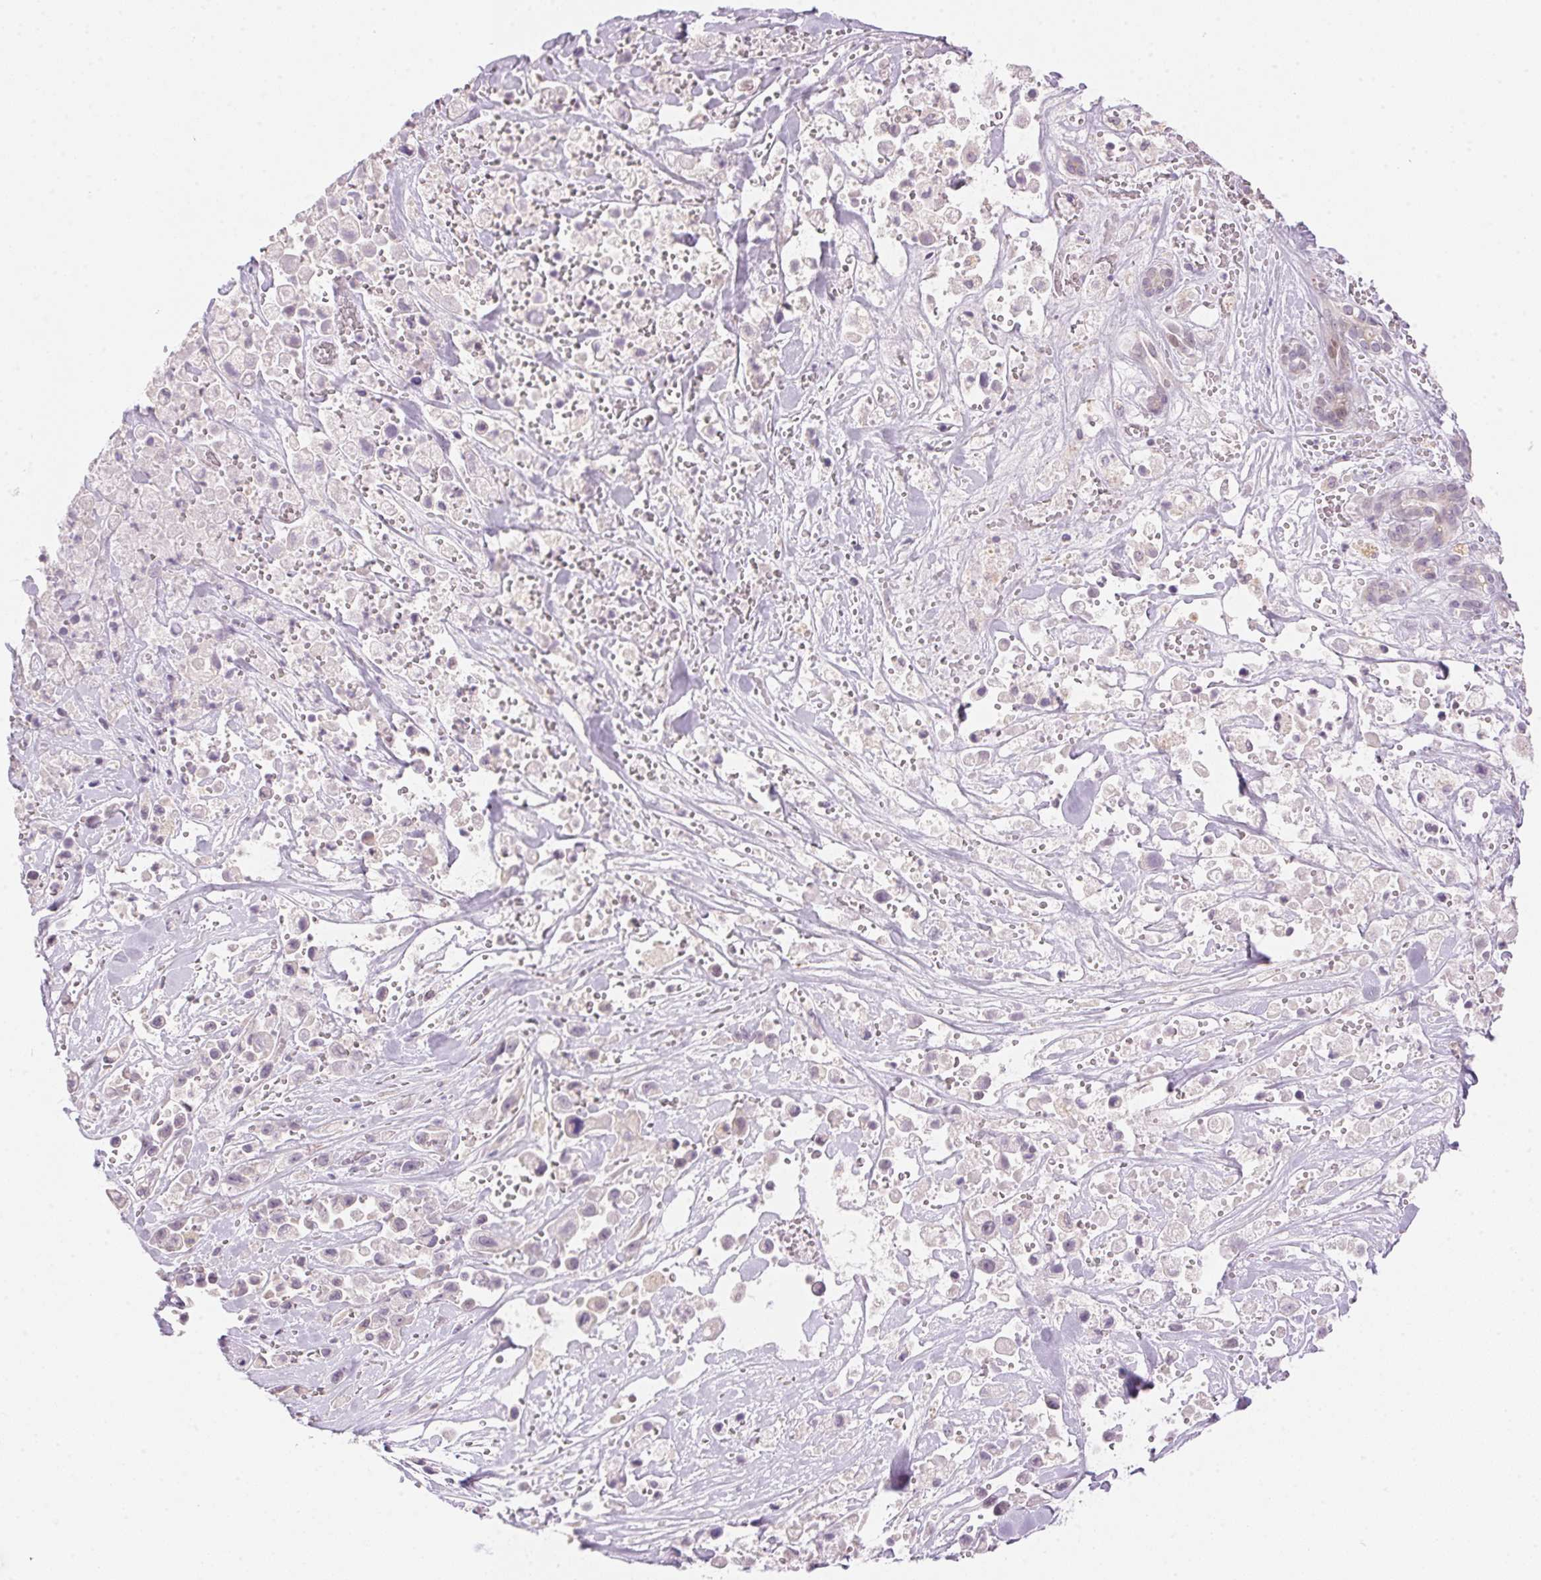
{"staining": {"intensity": "negative", "quantity": "none", "location": "none"}, "tissue": "pancreatic cancer", "cell_type": "Tumor cells", "image_type": "cancer", "snomed": [{"axis": "morphology", "description": "Adenocarcinoma, NOS"}, {"axis": "topography", "description": "Pancreas"}], "caption": "High power microscopy photomicrograph of an immunohistochemistry (IHC) micrograph of pancreatic cancer, revealing no significant staining in tumor cells.", "gene": "TEKT1", "patient": {"sex": "male", "age": 44}}